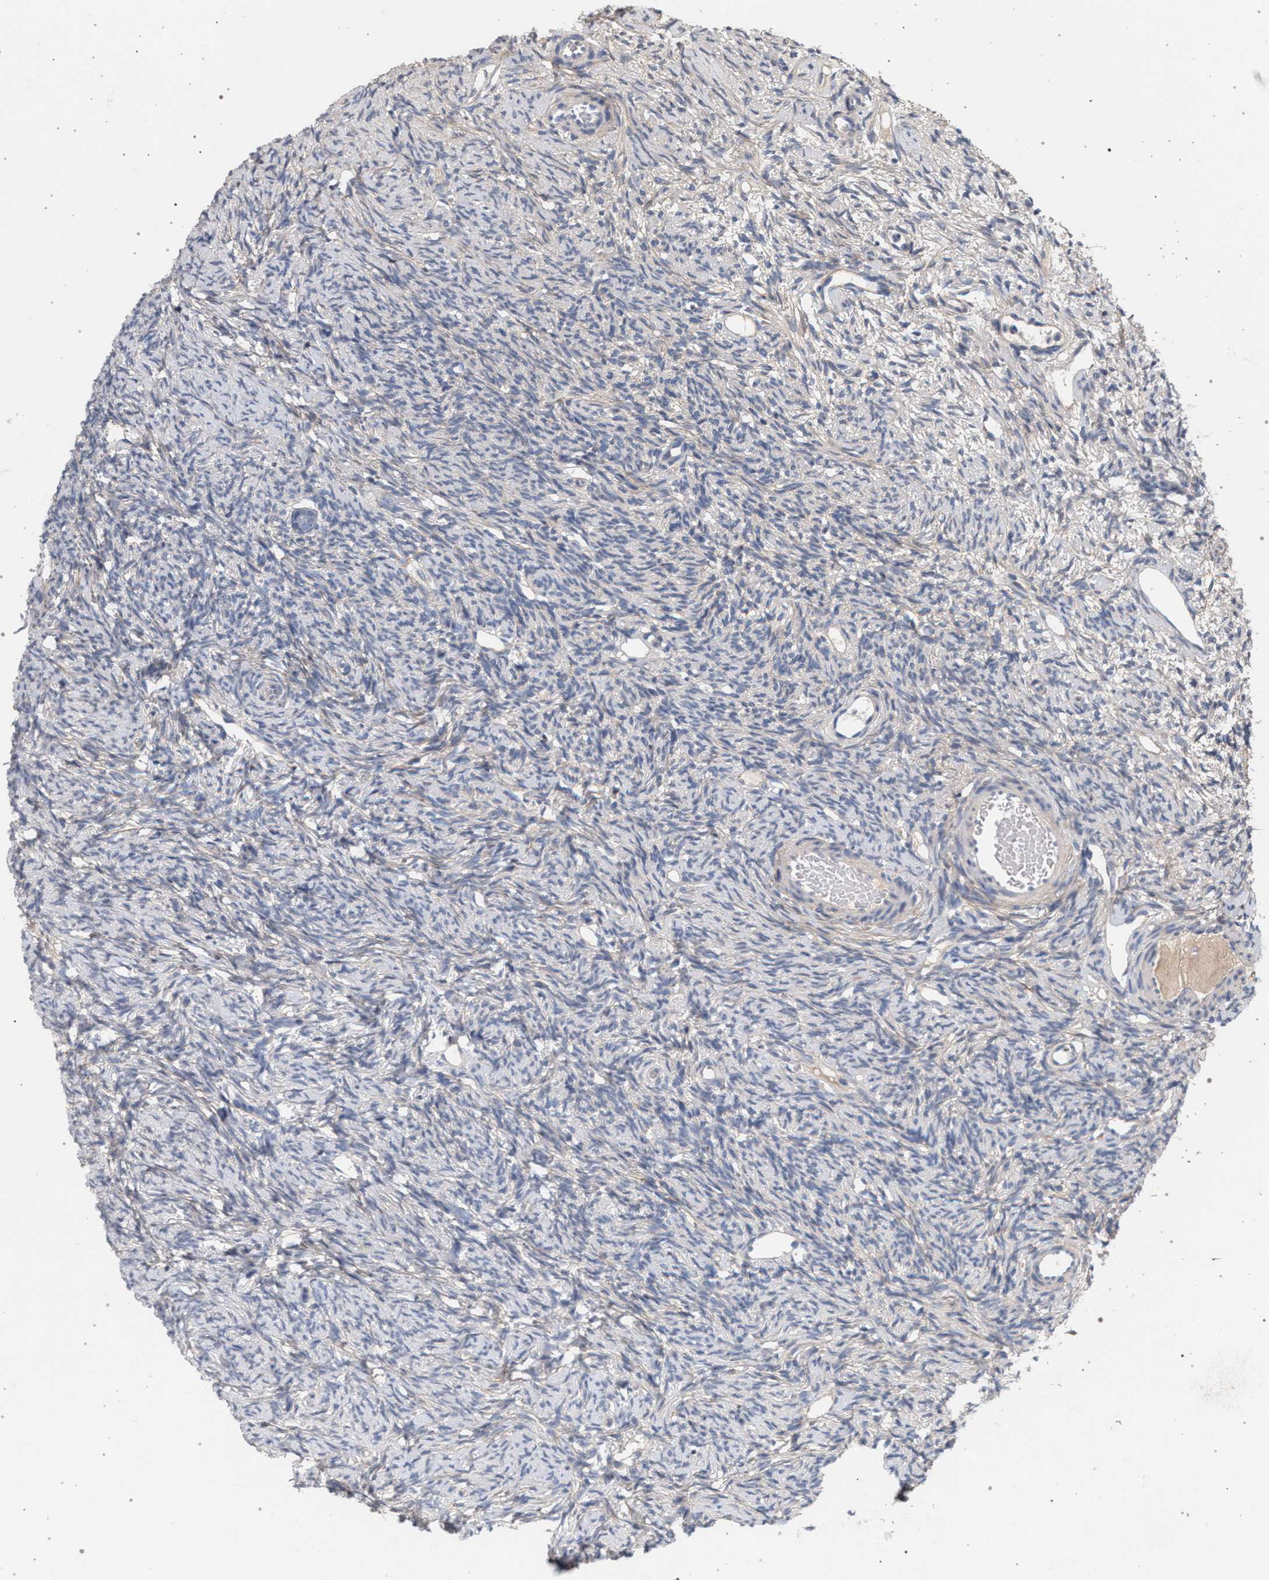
{"staining": {"intensity": "weak", "quantity": "<25%", "location": "cytoplasmic/membranous"}, "tissue": "ovary", "cell_type": "Ovarian stroma cells", "image_type": "normal", "snomed": [{"axis": "morphology", "description": "Normal tissue, NOS"}, {"axis": "topography", "description": "Ovary"}], "caption": "IHC of normal human ovary displays no staining in ovarian stroma cells.", "gene": "MAMDC2", "patient": {"sex": "female", "age": 33}}